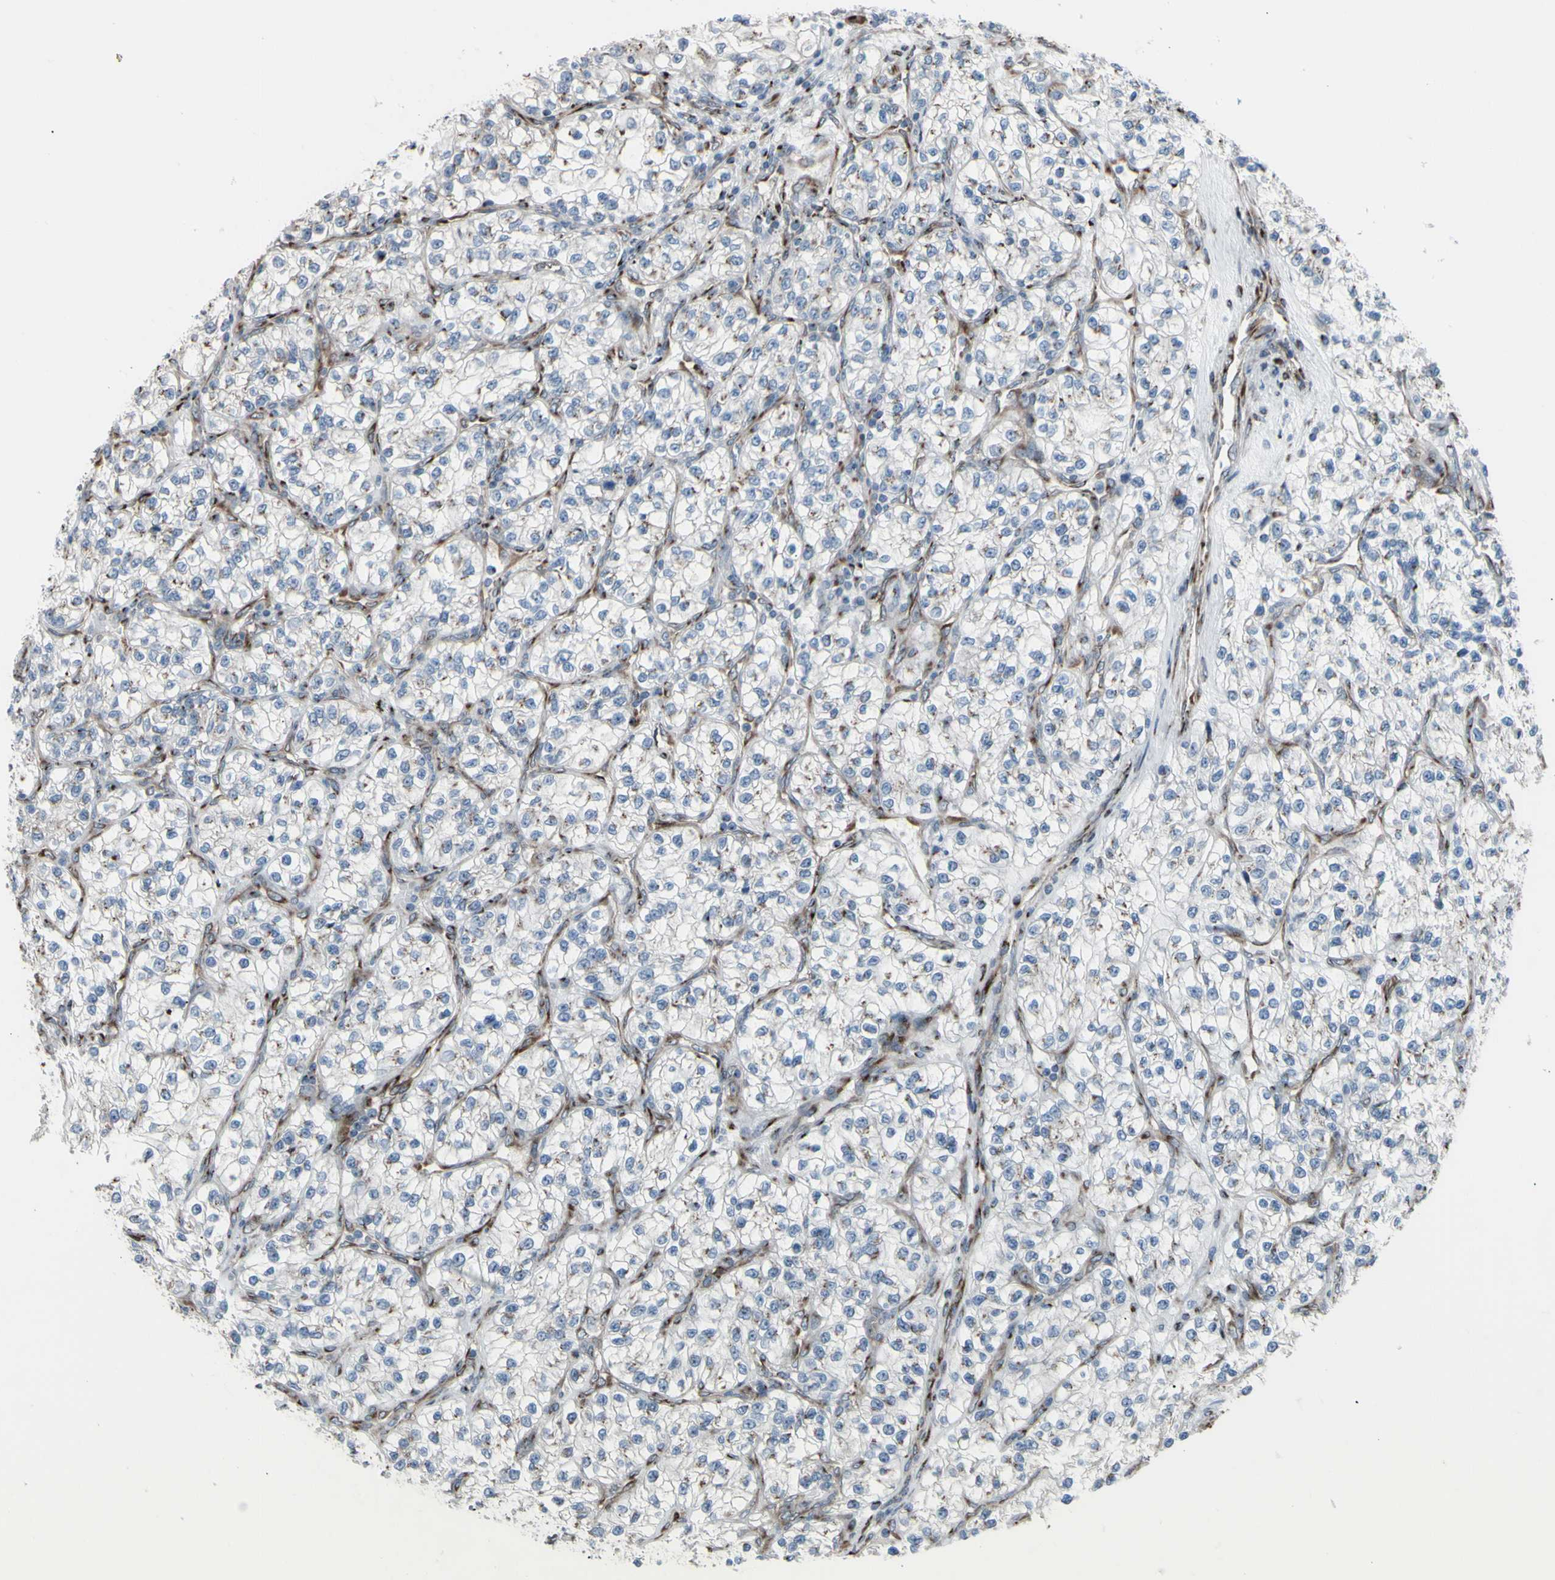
{"staining": {"intensity": "moderate", "quantity": "<25%", "location": "cytoplasmic/membranous"}, "tissue": "renal cancer", "cell_type": "Tumor cells", "image_type": "cancer", "snomed": [{"axis": "morphology", "description": "Adenocarcinoma, NOS"}, {"axis": "topography", "description": "Kidney"}], "caption": "IHC image of neoplastic tissue: renal adenocarcinoma stained using immunohistochemistry reveals low levels of moderate protein expression localized specifically in the cytoplasmic/membranous of tumor cells, appearing as a cytoplasmic/membranous brown color.", "gene": "GLG1", "patient": {"sex": "female", "age": 57}}